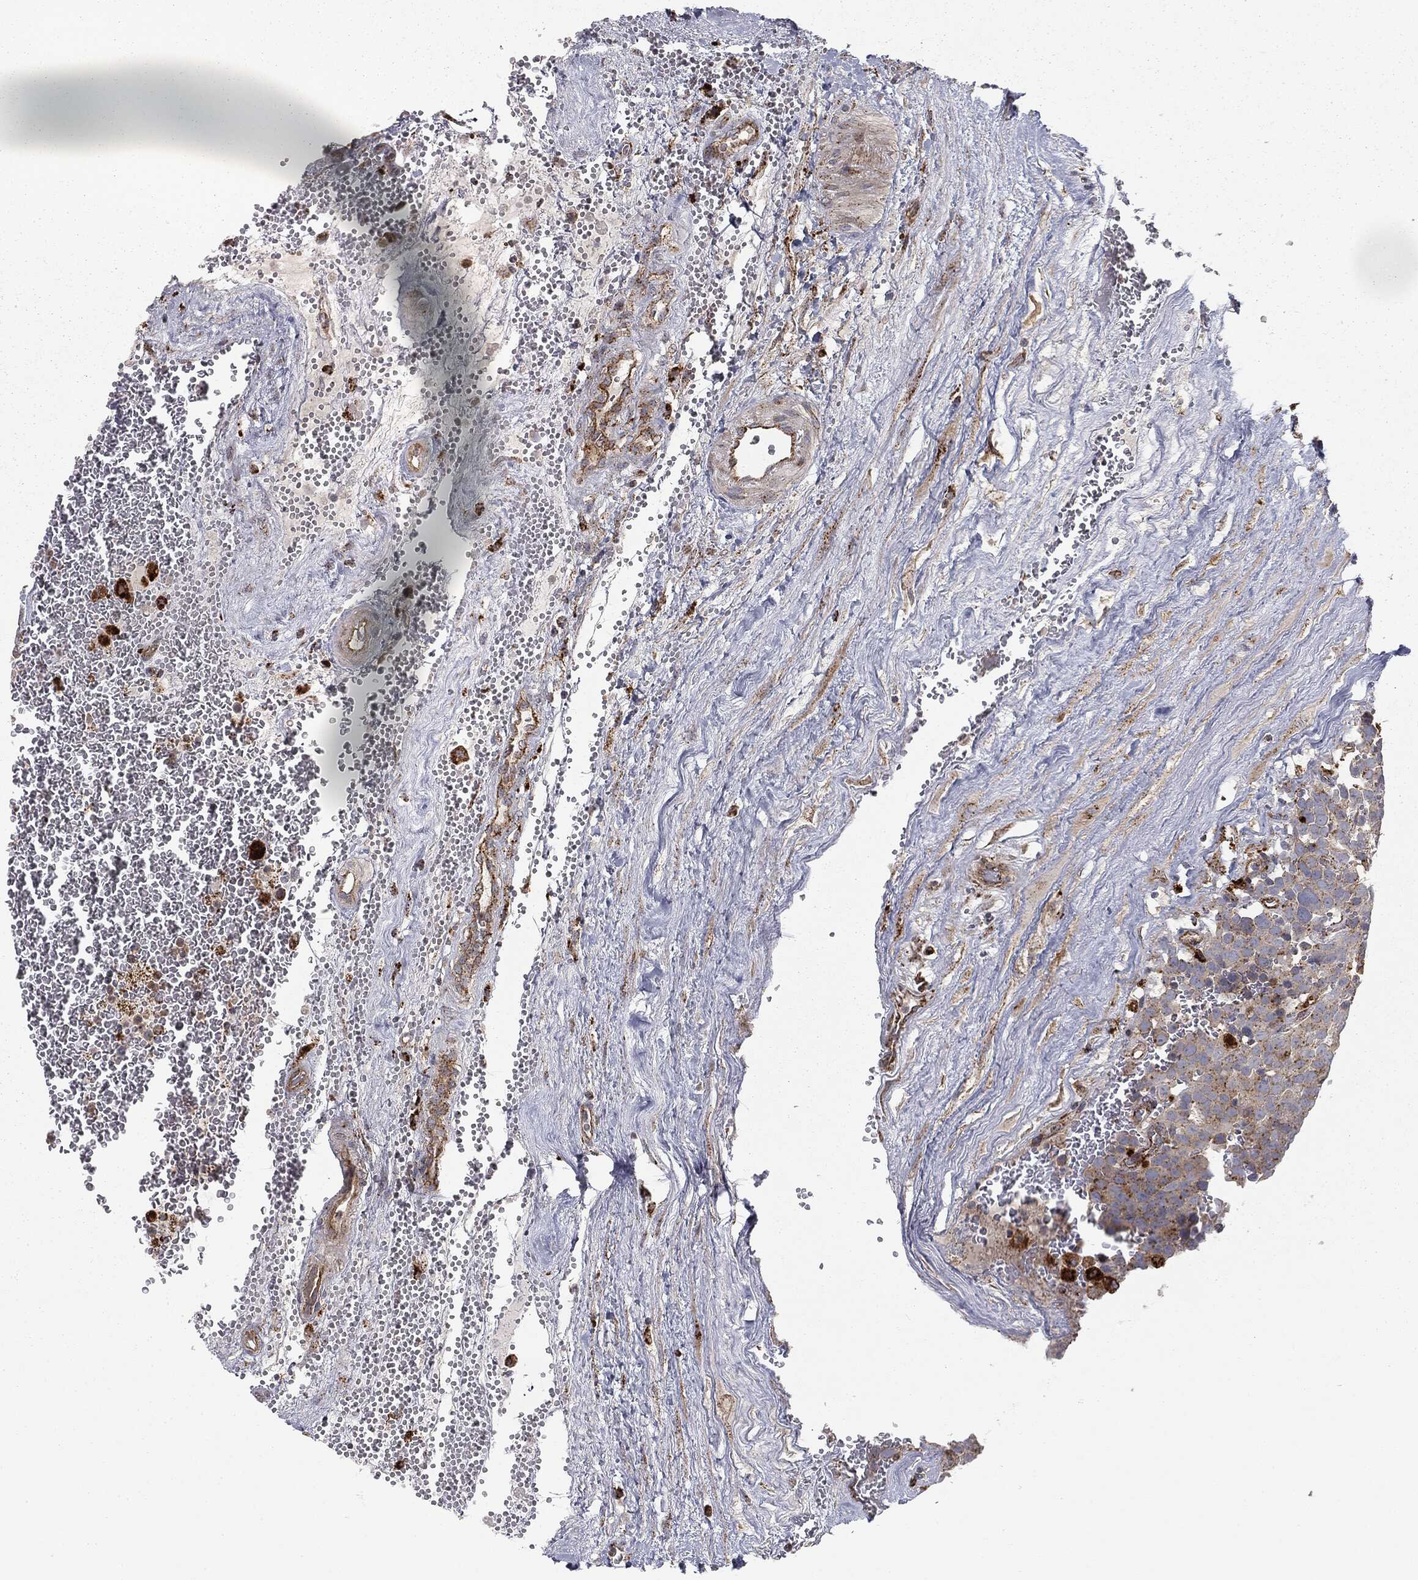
{"staining": {"intensity": "moderate", "quantity": ">75%", "location": "cytoplasmic/membranous"}, "tissue": "testis cancer", "cell_type": "Tumor cells", "image_type": "cancer", "snomed": [{"axis": "morphology", "description": "Seminoma, NOS"}, {"axis": "topography", "description": "Testis"}], "caption": "High-magnification brightfield microscopy of seminoma (testis) stained with DAB (3,3'-diaminobenzidine) (brown) and counterstained with hematoxylin (blue). tumor cells exhibit moderate cytoplasmic/membranous expression is seen in approximately>75% of cells.", "gene": "CTSA", "patient": {"sex": "male", "age": 71}}